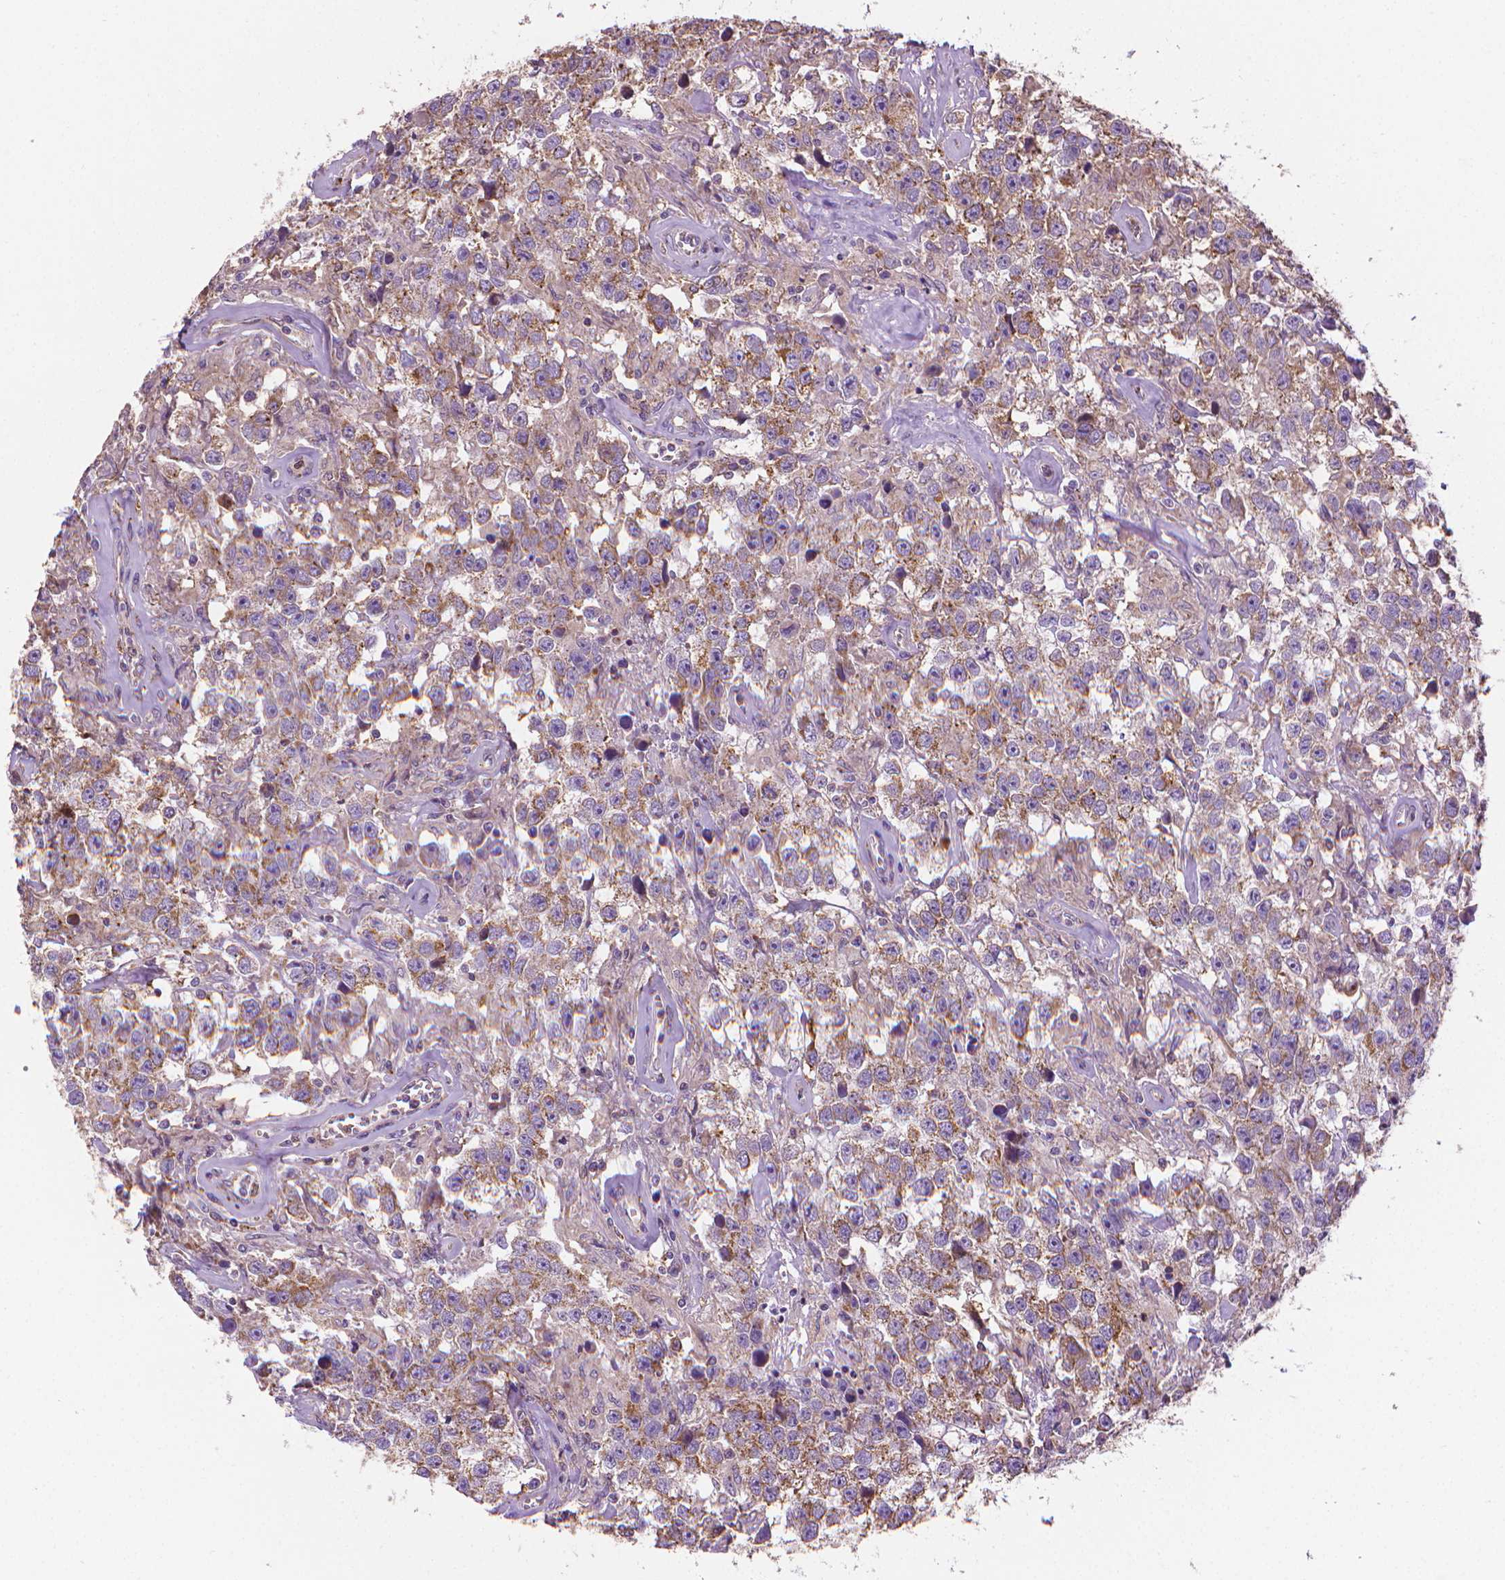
{"staining": {"intensity": "moderate", "quantity": ">75%", "location": "cytoplasmic/membranous"}, "tissue": "testis cancer", "cell_type": "Tumor cells", "image_type": "cancer", "snomed": [{"axis": "morphology", "description": "Seminoma, NOS"}, {"axis": "topography", "description": "Testis"}], "caption": "This is a photomicrograph of immunohistochemistry staining of testis seminoma, which shows moderate expression in the cytoplasmic/membranous of tumor cells.", "gene": "SLC51B", "patient": {"sex": "male", "age": 43}}